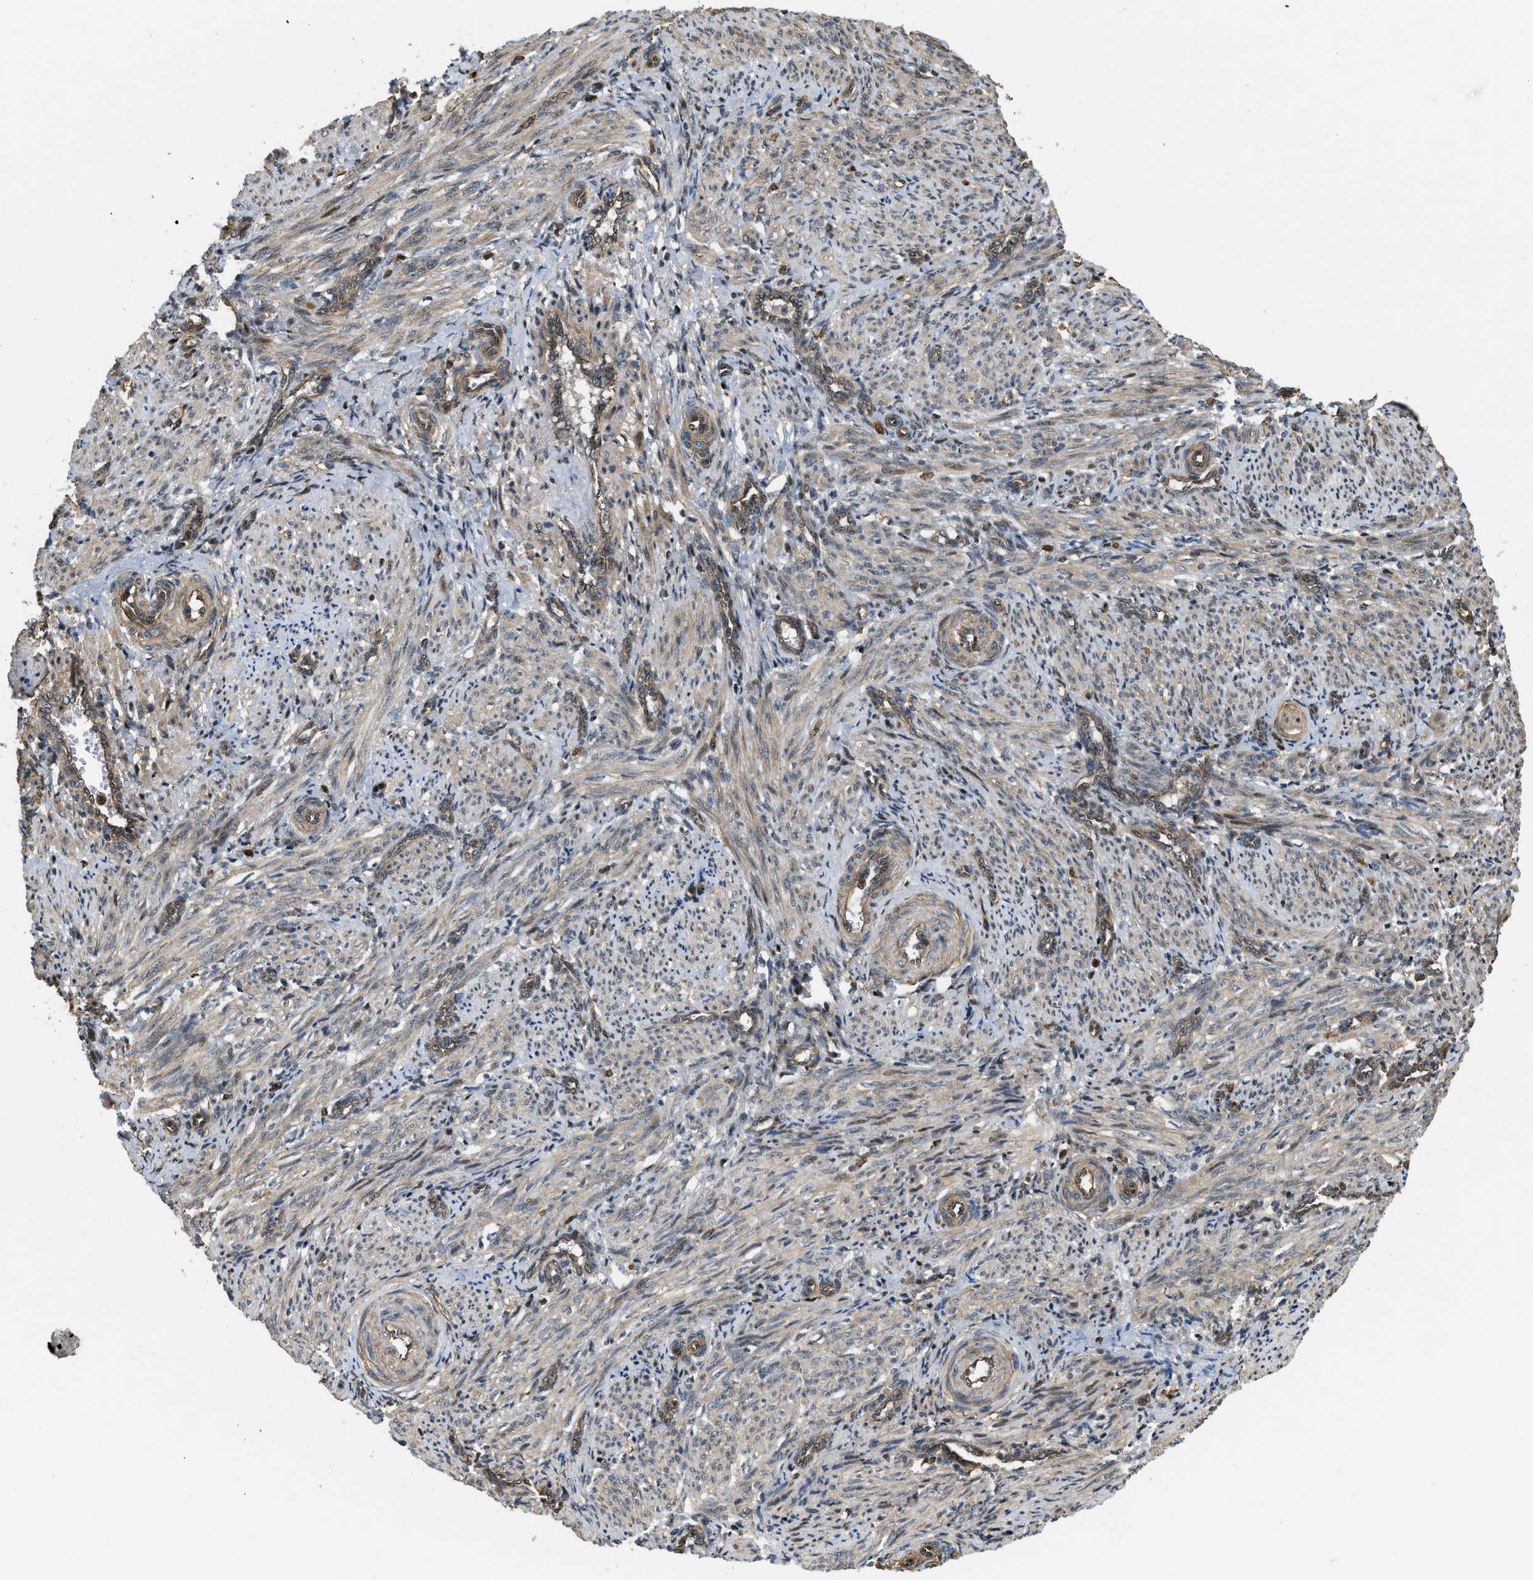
{"staining": {"intensity": "moderate", "quantity": "25%-75%", "location": "cytoplasmic/membranous"}, "tissue": "smooth muscle", "cell_type": "Smooth muscle cells", "image_type": "normal", "snomed": [{"axis": "morphology", "description": "Normal tissue, NOS"}, {"axis": "topography", "description": "Endometrium"}], "caption": "IHC (DAB) staining of benign human smooth muscle exhibits moderate cytoplasmic/membranous protein staining in approximately 25%-75% of smooth muscle cells.", "gene": "LTA4H", "patient": {"sex": "female", "age": 33}}